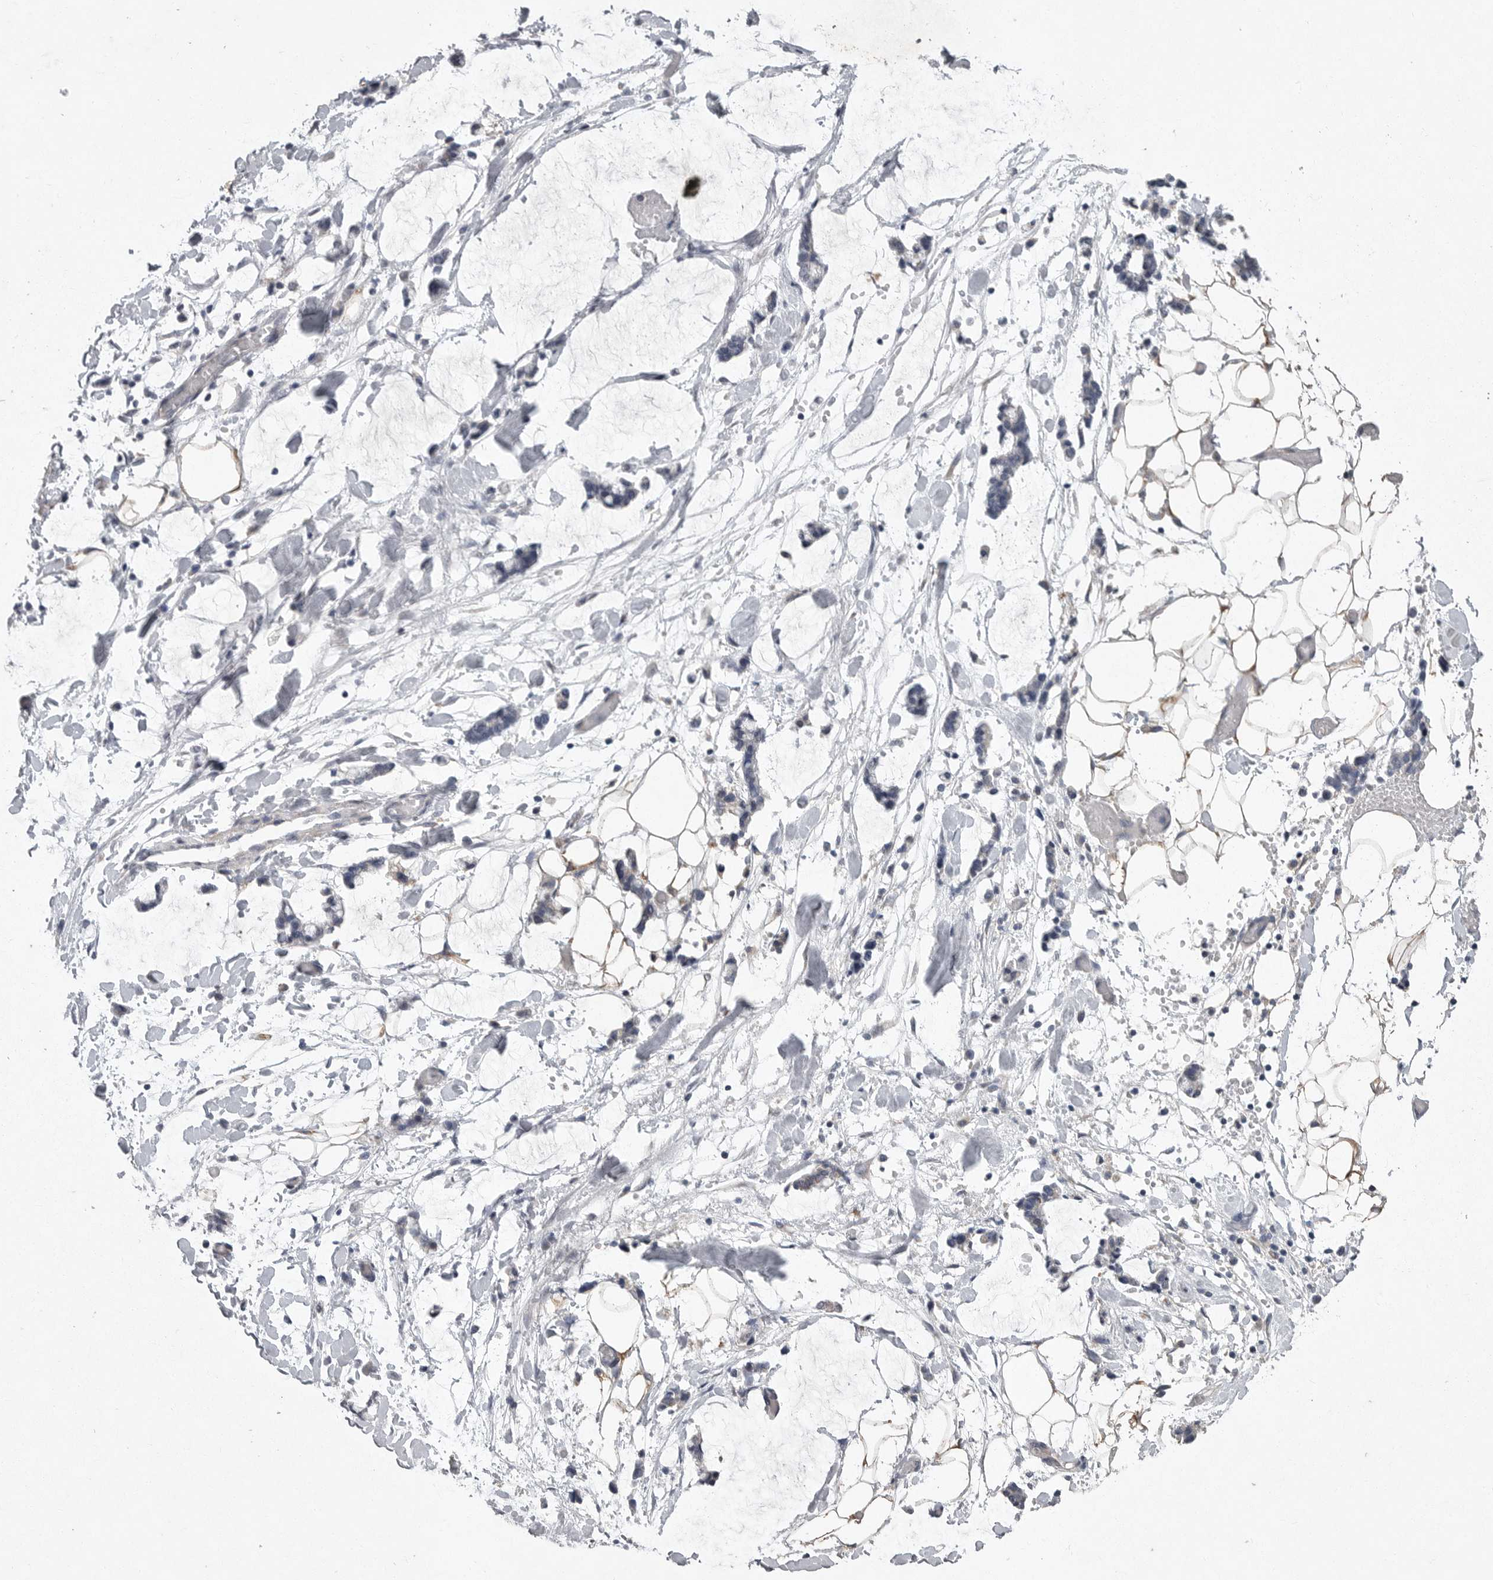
{"staining": {"intensity": "moderate", "quantity": "<25%", "location": "cytoplasmic/membranous"}, "tissue": "adipose tissue", "cell_type": "Adipocytes", "image_type": "normal", "snomed": [{"axis": "morphology", "description": "Normal tissue, NOS"}, {"axis": "morphology", "description": "Adenocarcinoma, NOS"}, {"axis": "topography", "description": "Smooth muscle"}, {"axis": "topography", "description": "Colon"}], "caption": "Moderate cytoplasmic/membranous staining is identified in about <25% of adipocytes in unremarkable adipose tissue. Nuclei are stained in blue.", "gene": "CRP", "patient": {"sex": "male", "age": 14}}